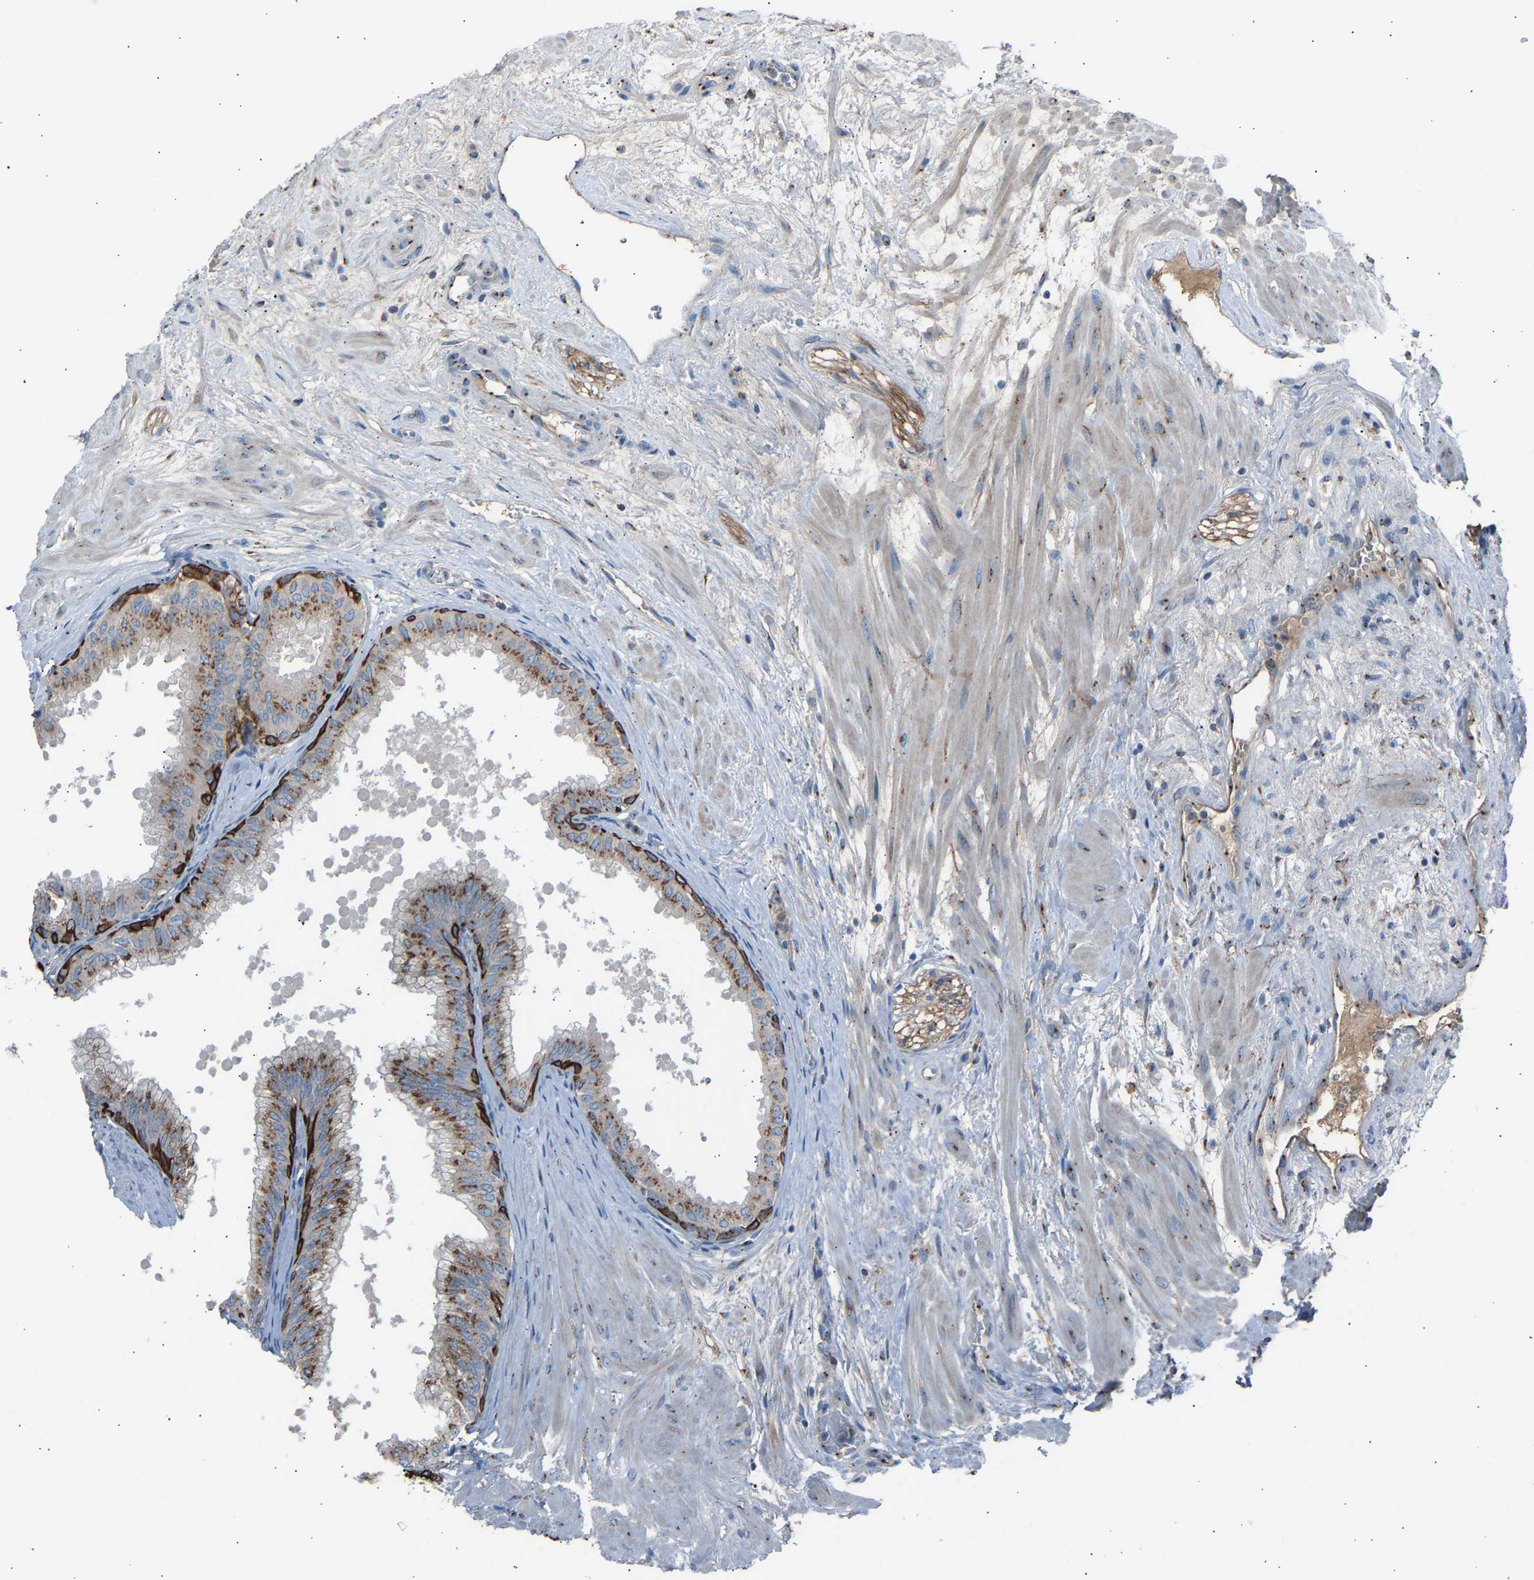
{"staining": {"intensity": "strong", "quantity": ">75%", "location": "cytoplasmic/membranous"}, "tissue": "seminal vesicle", "cell_type": "Glandular cells", "image_type": "normal", "snomed": [{"axis": "morphology", "description": "Normal tissue, NOS"}, {"axis": "topography", "description": "Prostate"}, {"axis": "topography", "description": "Seminal veicle"}], "caption": "A brown stain labels strong cytoplasmic/membranous expression of a protein in glandular cells of unremarkable seminal vesicle.", "gene": "CYREN", "patient": {"sex": "male", "age": 60}}